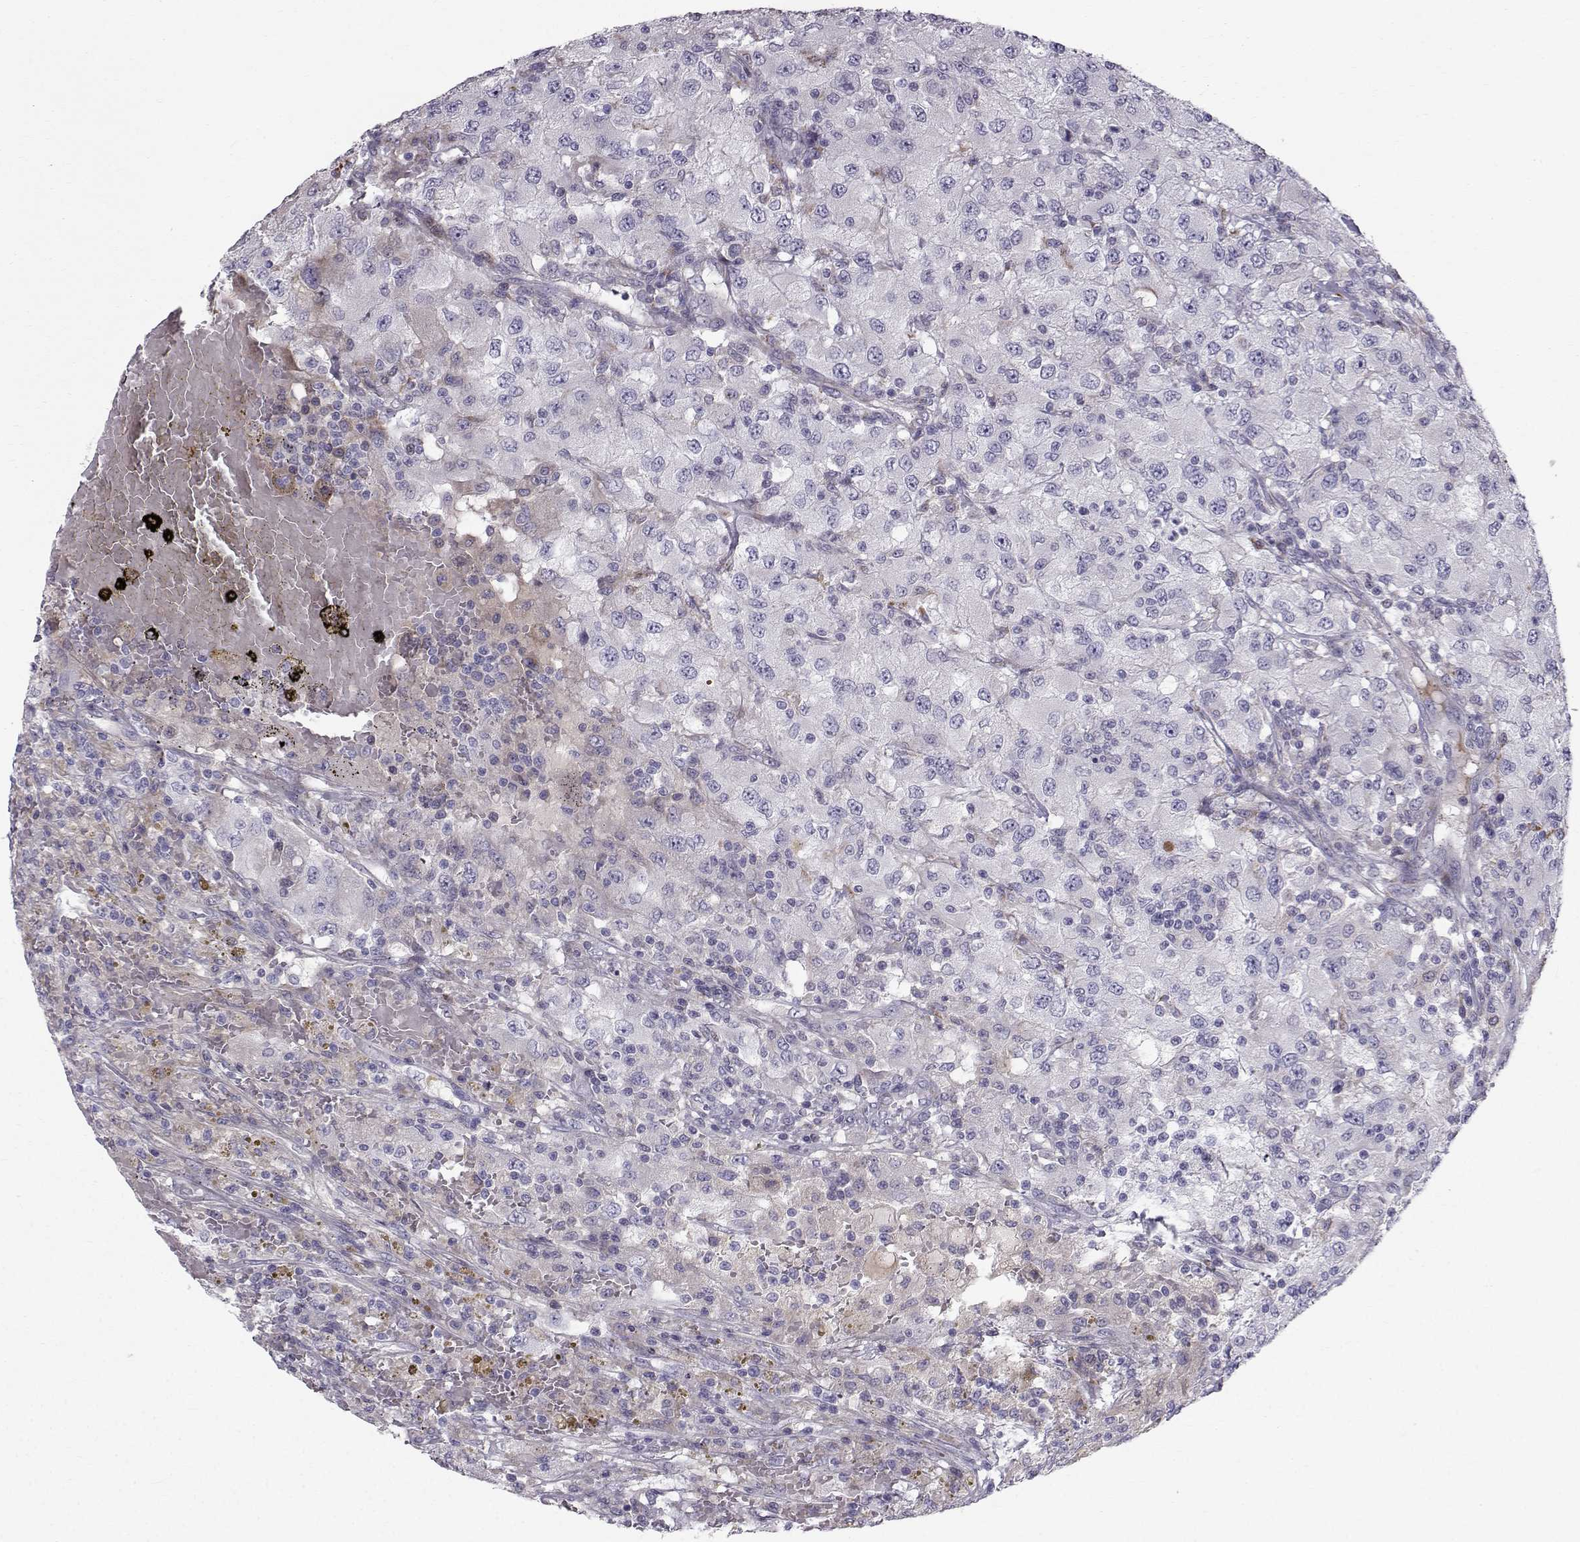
{"staining": {"intensity": "negative", "quantity": "none", "location": "none"}, "tissue": "renal cancer", "cell_type": "Tumor cells", "image_type": "cancer", "snomed": [{"axis": "morphology", "description": "Adenocarcinoma, NOS"}, {"axis": "topography", "description": "Kidney"}], "caption": "Adenocarcinoma (renal) was stained to show a protein in brown. There is no significant staining in tumor cells.", "gene": "CALCR", "patient": {"sex": "female", "age": 67}}